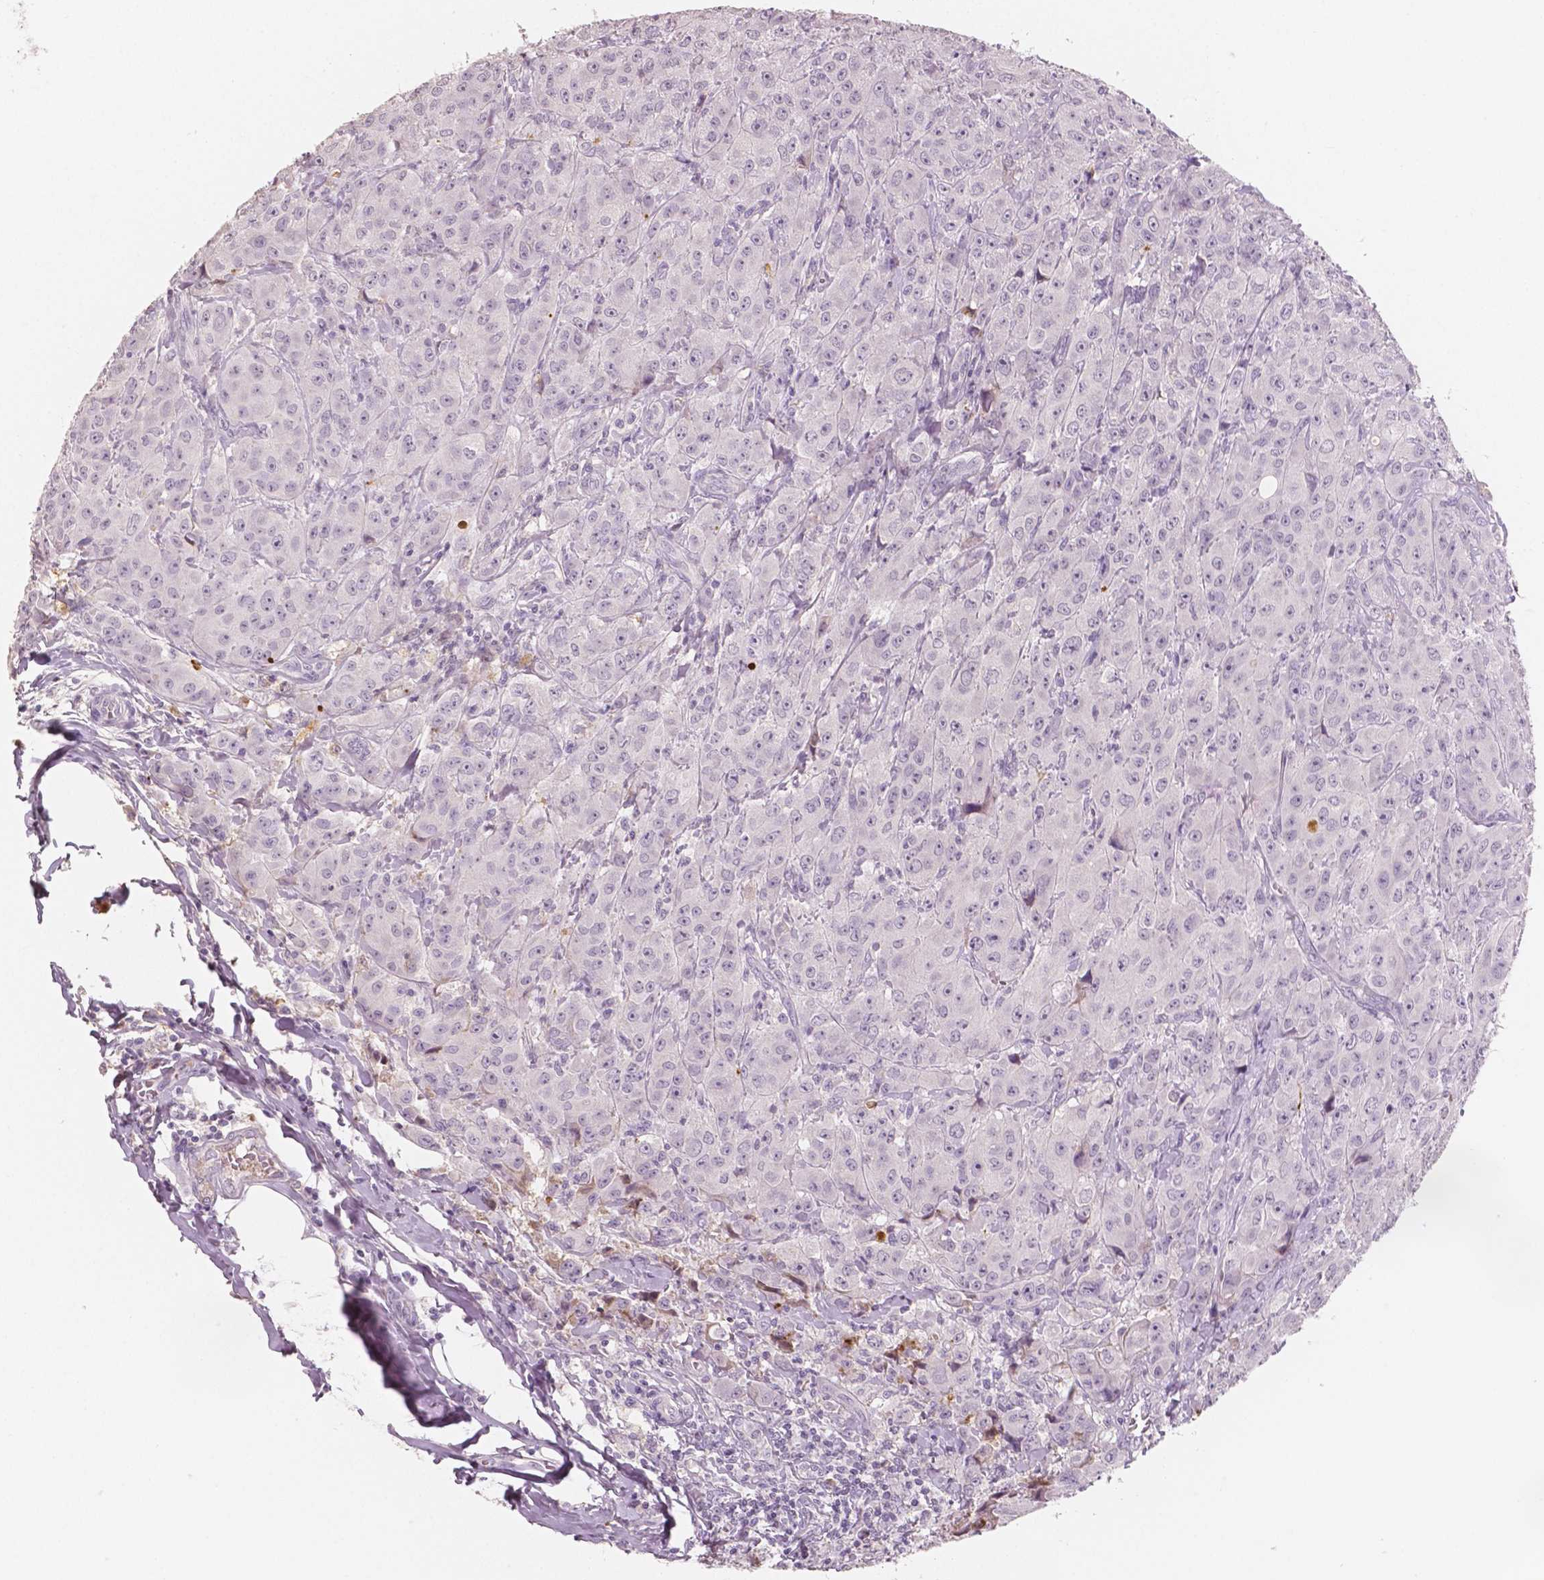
{"staining": {"intensity": "negative", "quantity": "none", "location": "none"}, "tissue": "breast cancer", "cell_type": "Tumor cells", "image_type": "cancer", "snomed": [{"axis": "morphology", "description": "Duct carcinoma"}, {"axis": "topography", "description": "Breast"}], "caption": "This is a image of immunohistochemistry staining of breast cancer, which shows no staining in tumor cells. Brightfield microscopy of immunohistochemistry stained with DAB (3,3'-diaminobenzidine) (brown) and hematoxylin (blue), captured at high magnification.", "gene": "APOA4", "patient": {"sex": "female", "age": 43}}